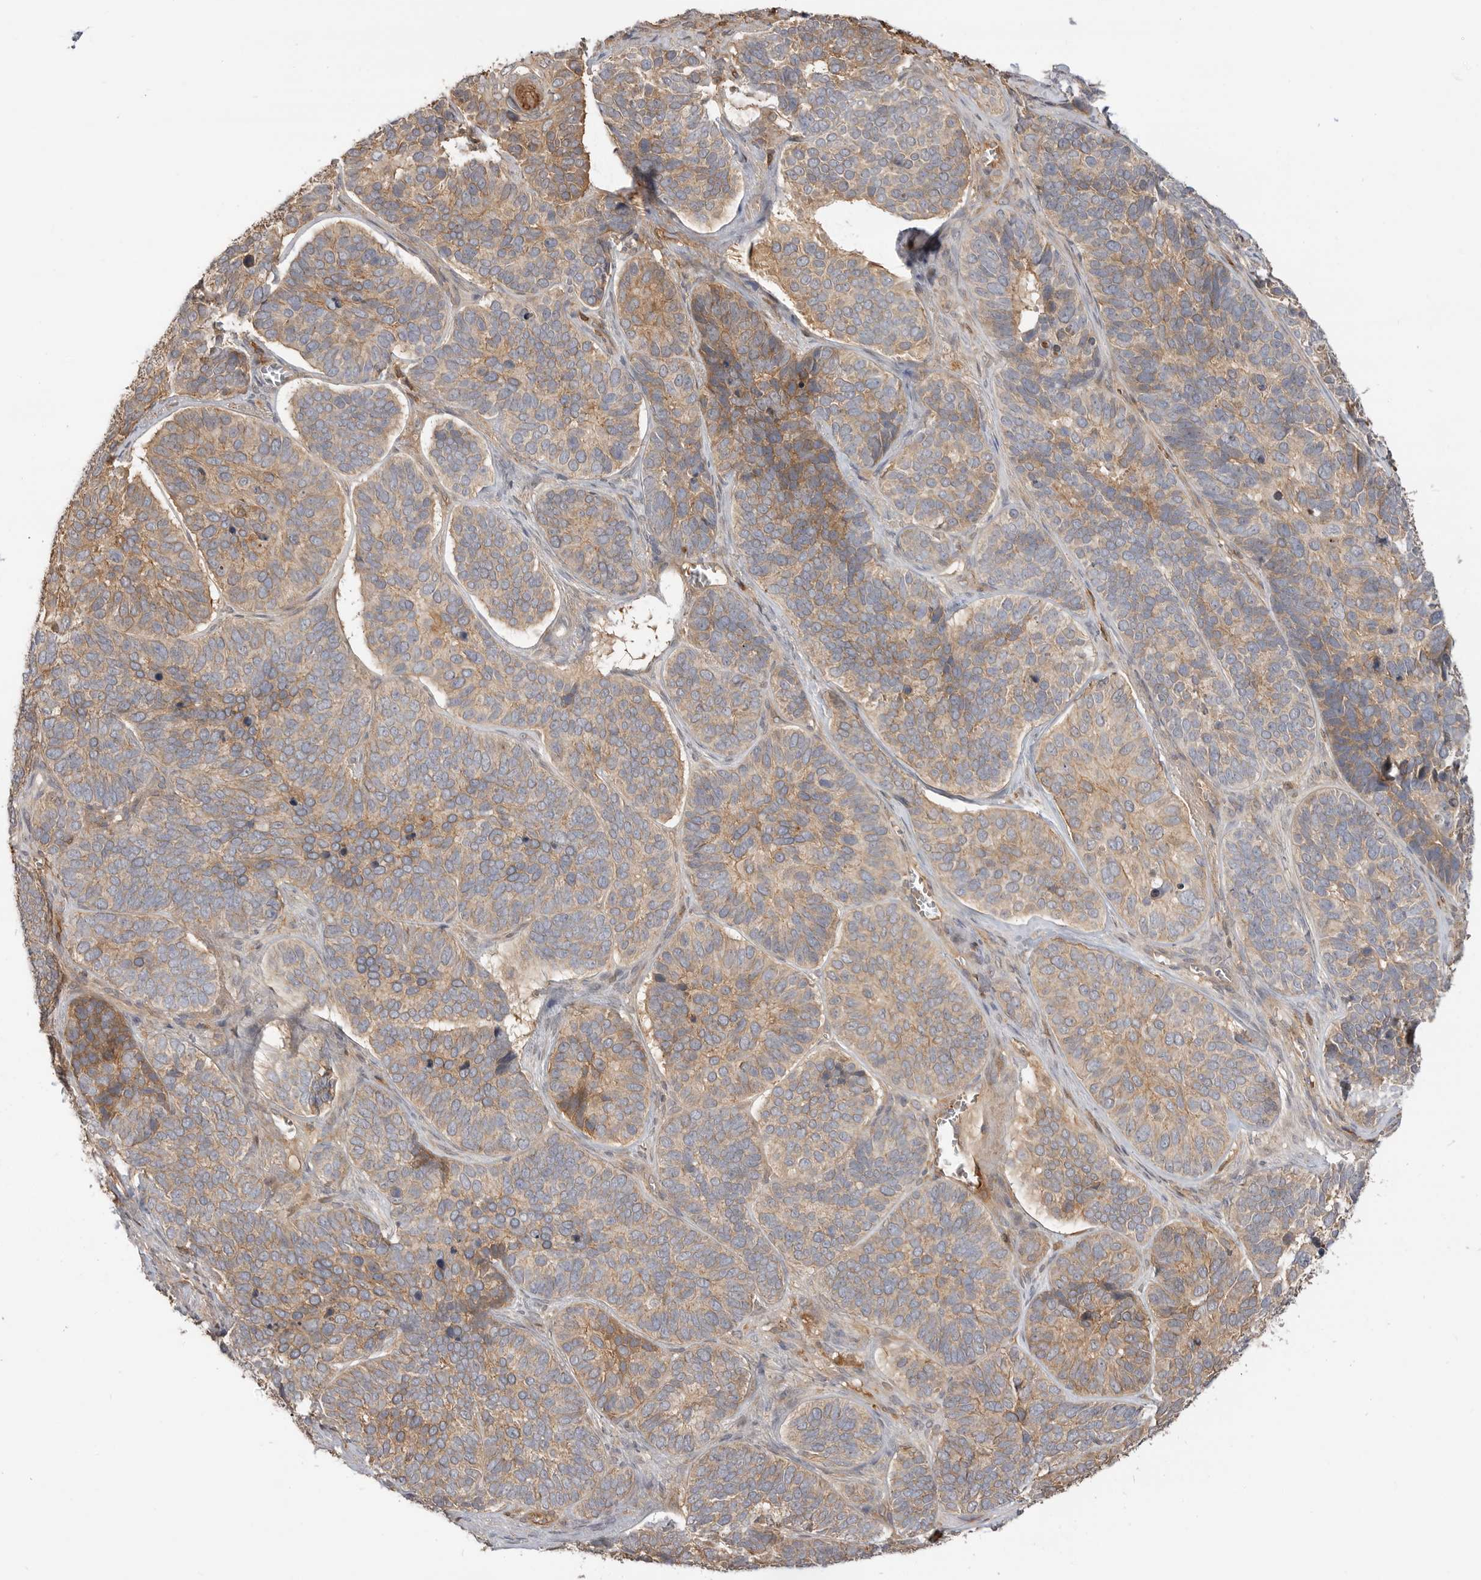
{"staining": {"intensity": "moderate", "quantity": ">75%", "location": "cytoplasmic/membranous"}, "tissue": "skin cancer", "cell_type": "Tumor cells", "image_type": "cancer", "snomed": [{"axis": "morphology", "description": "Basal cell carcinoma"}, {"axis": "topography", "description": "Skin"}], "caption": "Skin cancer stained with DAB (3,3'-diaminobenzidine) immunohistochemistry (IHC) demonstrates medium levels of moderate cytoplasmic/membranous staining in about >75% of tumor cells.", "gene": "CLDN12", "patient": {"sex": "male", "age": 62}}